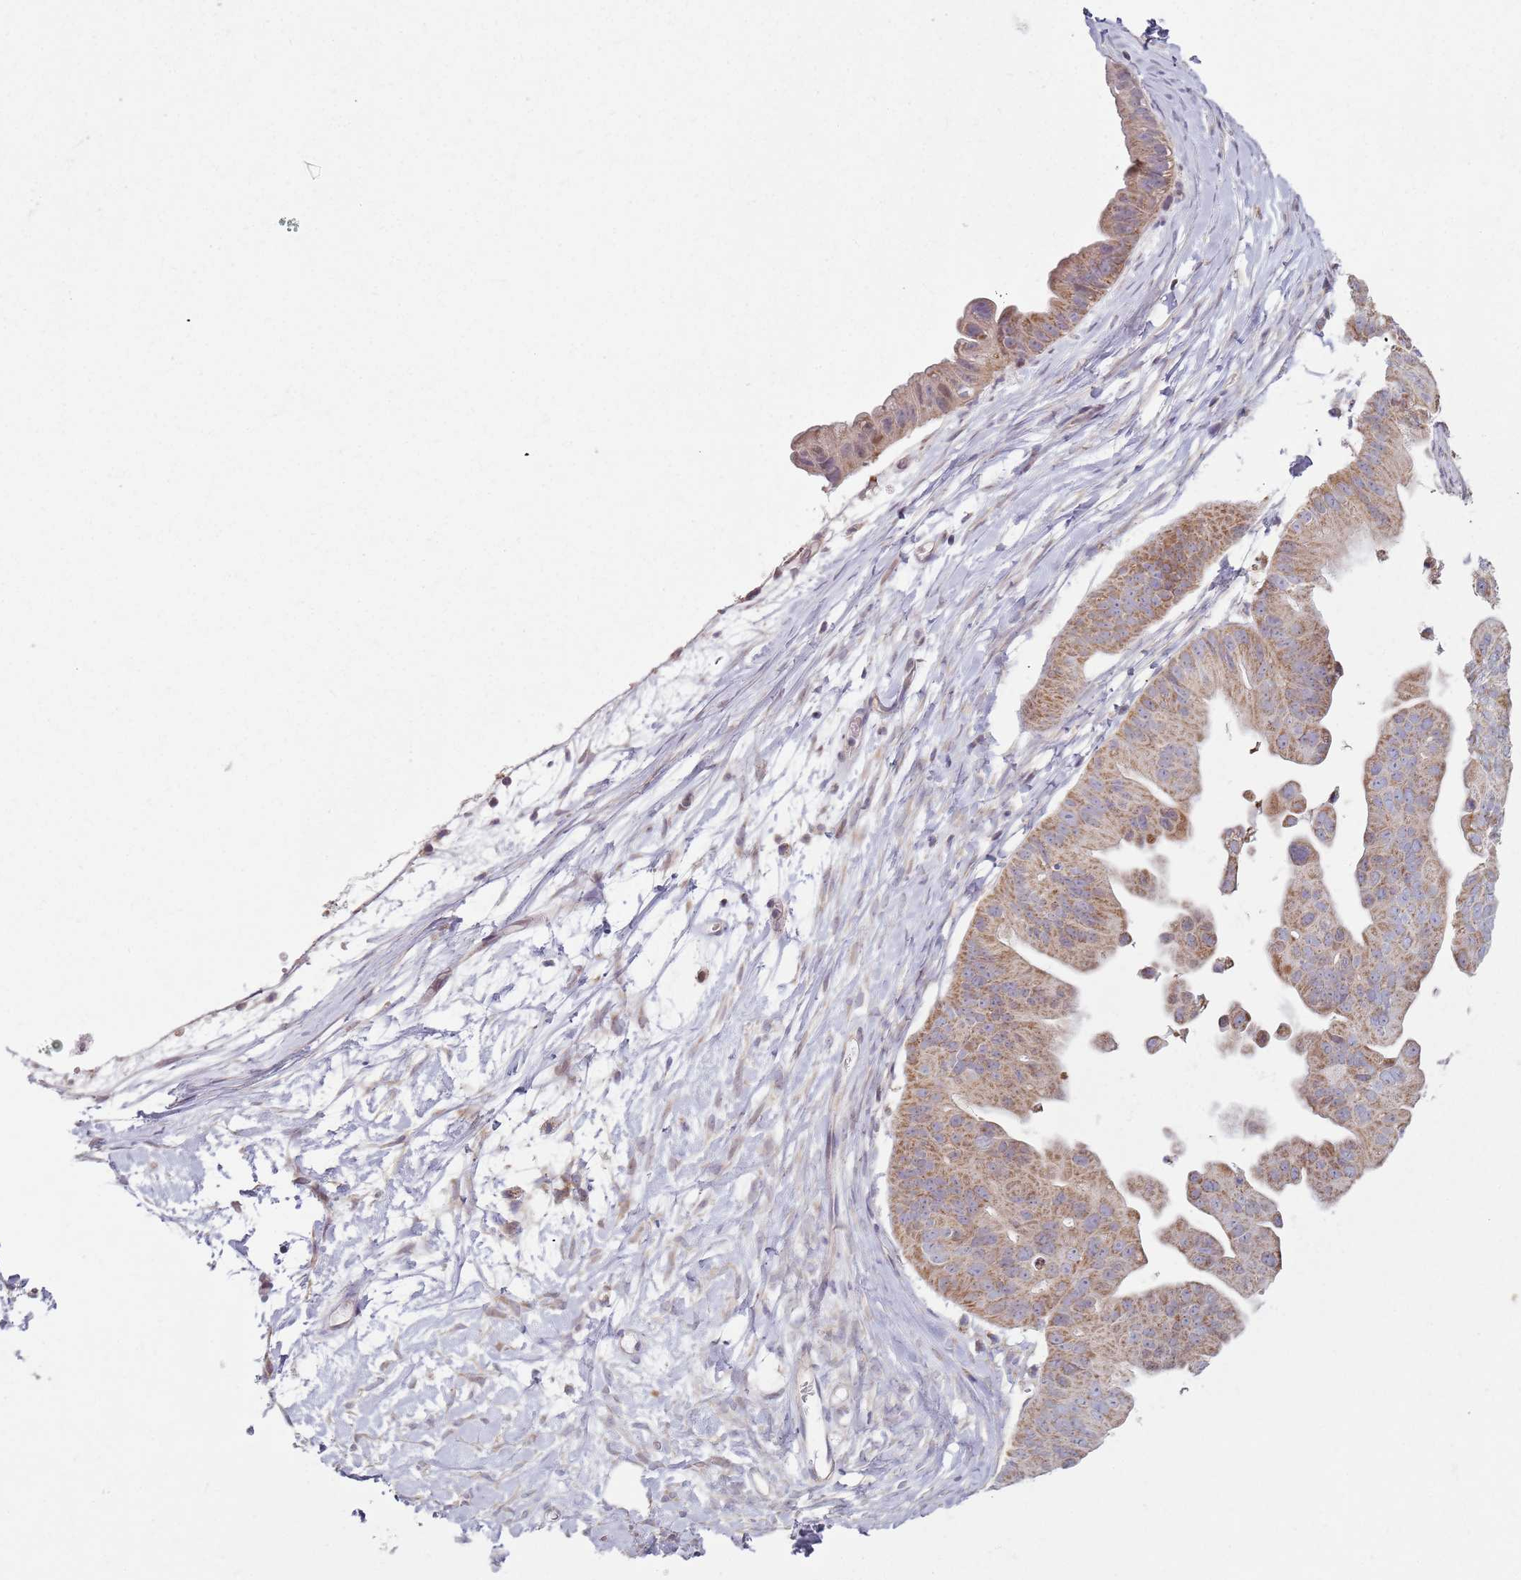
{"staining": {"intensity": "moderate", "quantity": "25%-75%", "location": "cytoplasmic/membranous"}, "tissue": "ovarian cancer", "cell_type": "Tumor cells", "image_type": "cancer", "snomed": [{"axis": "morphology", "description": "Cystadenocarcinoma, mucinous, NOS"}, {"axis": "topography", "description": "Ovary"}], "caption": "There is medium levels of moderate cytoplasmic/membranous positivity in tumor cells of ovarian cancer, as demonstrated by immunohistochemical staining (brown color).", "gene": "GAS8", "patient": {"sex": "female", "age": 61}}